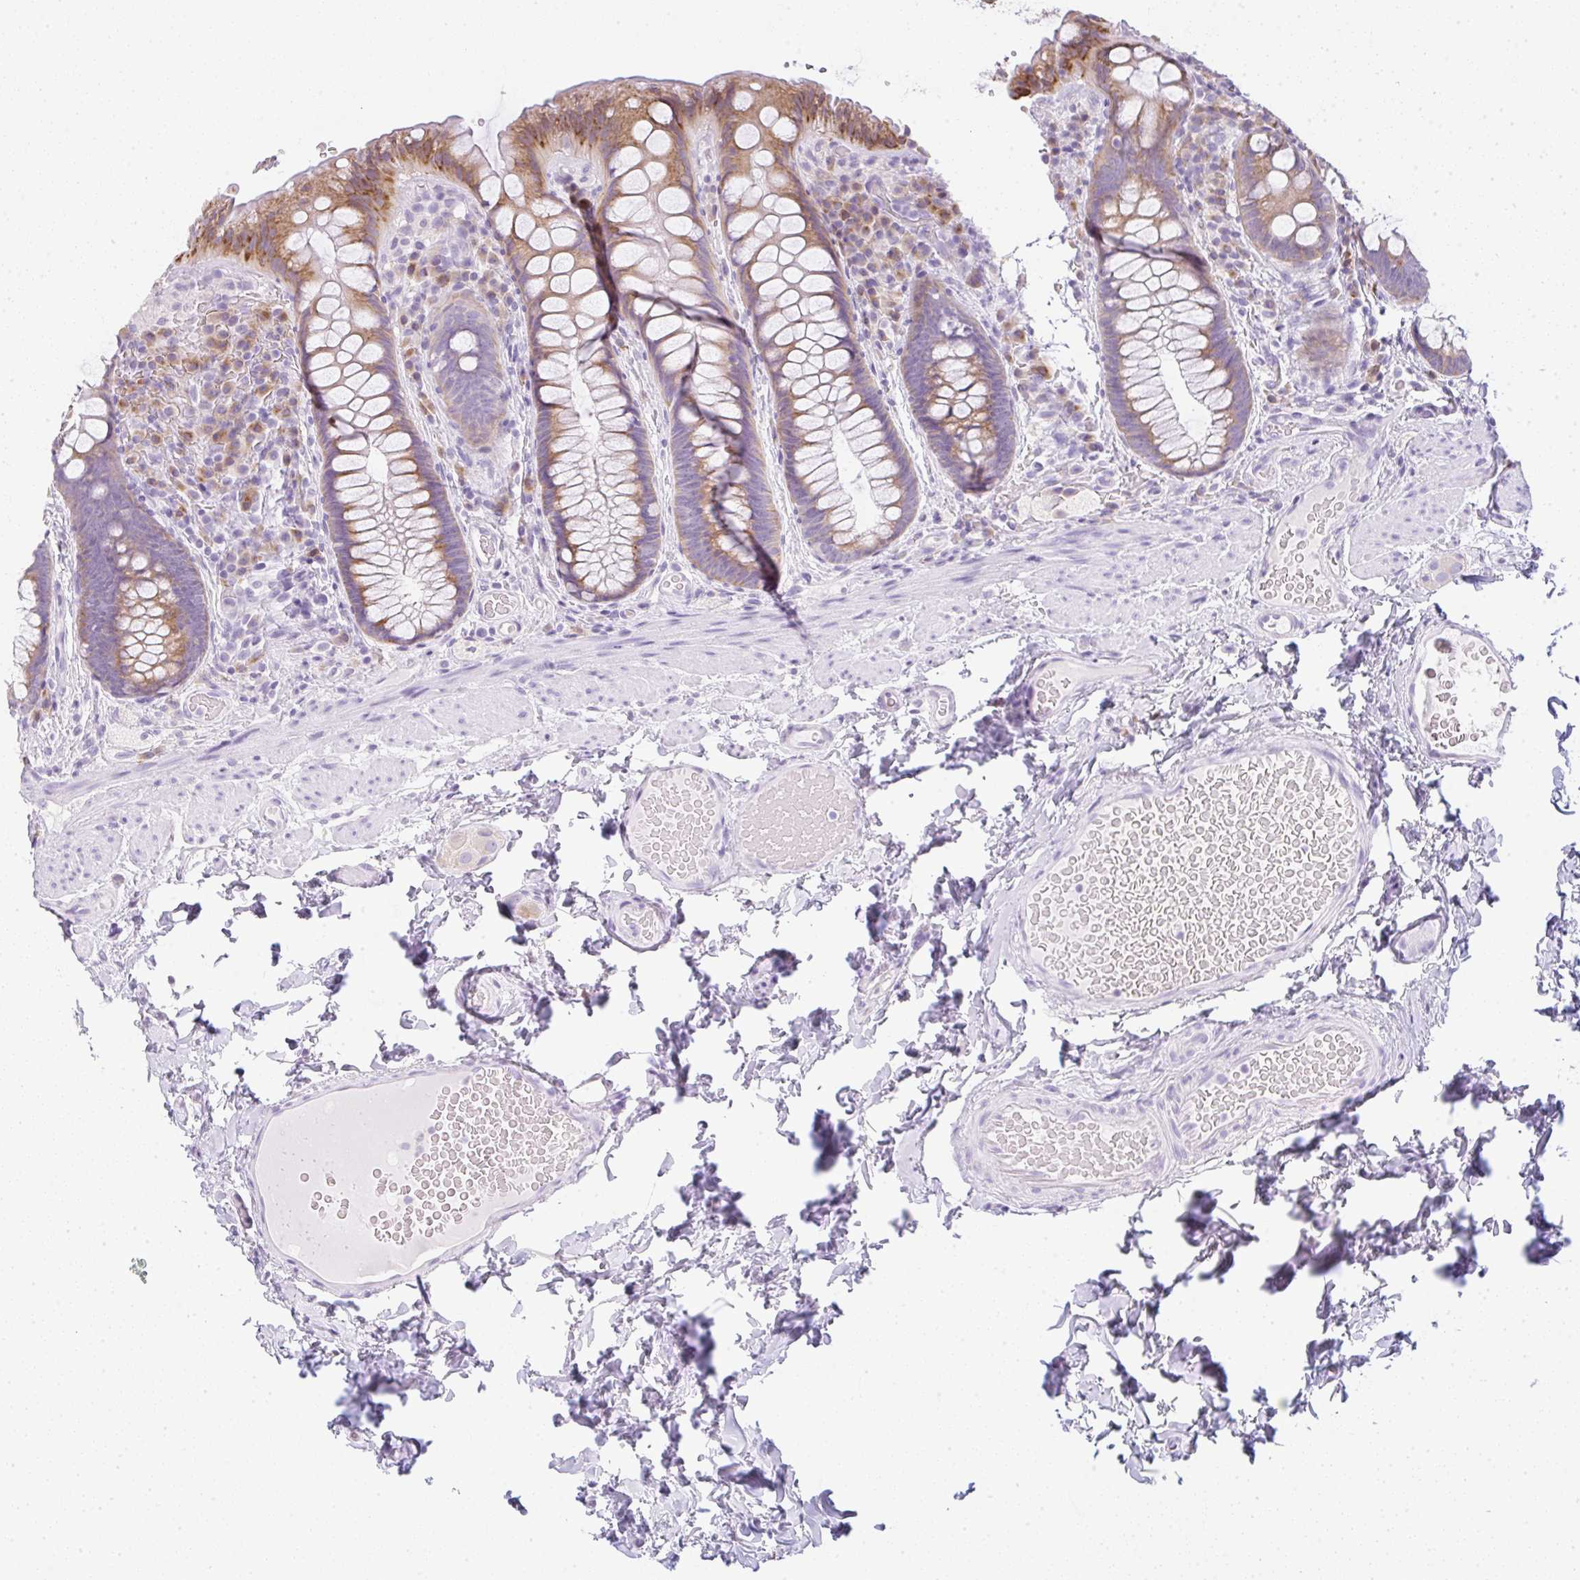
{"staining": {"intensity": "moderate", "quantity": "25%-75%", "location": "cytoplasmic/membranous"}, "tissue": "rectum", "cell_type": "Glandular cells", "image_type": "normal", "snomed": [{"axis": "morphology", "description": "Normal tissue, NOS"}, {"axis": "topography", "description": "Rectum"}], "caption": "Rectum was stained to show a protein in brown. There is medium levels of moderate cytoplasmic/membranous expression in approximately 25%-75% of glandular cells. (DAB (3,3'-diaminobenzidine) = brown stain, brightfield microscopy at high magnification).", "gene": "LPAR4", "patient": {"sex": "female", "age": 69}}